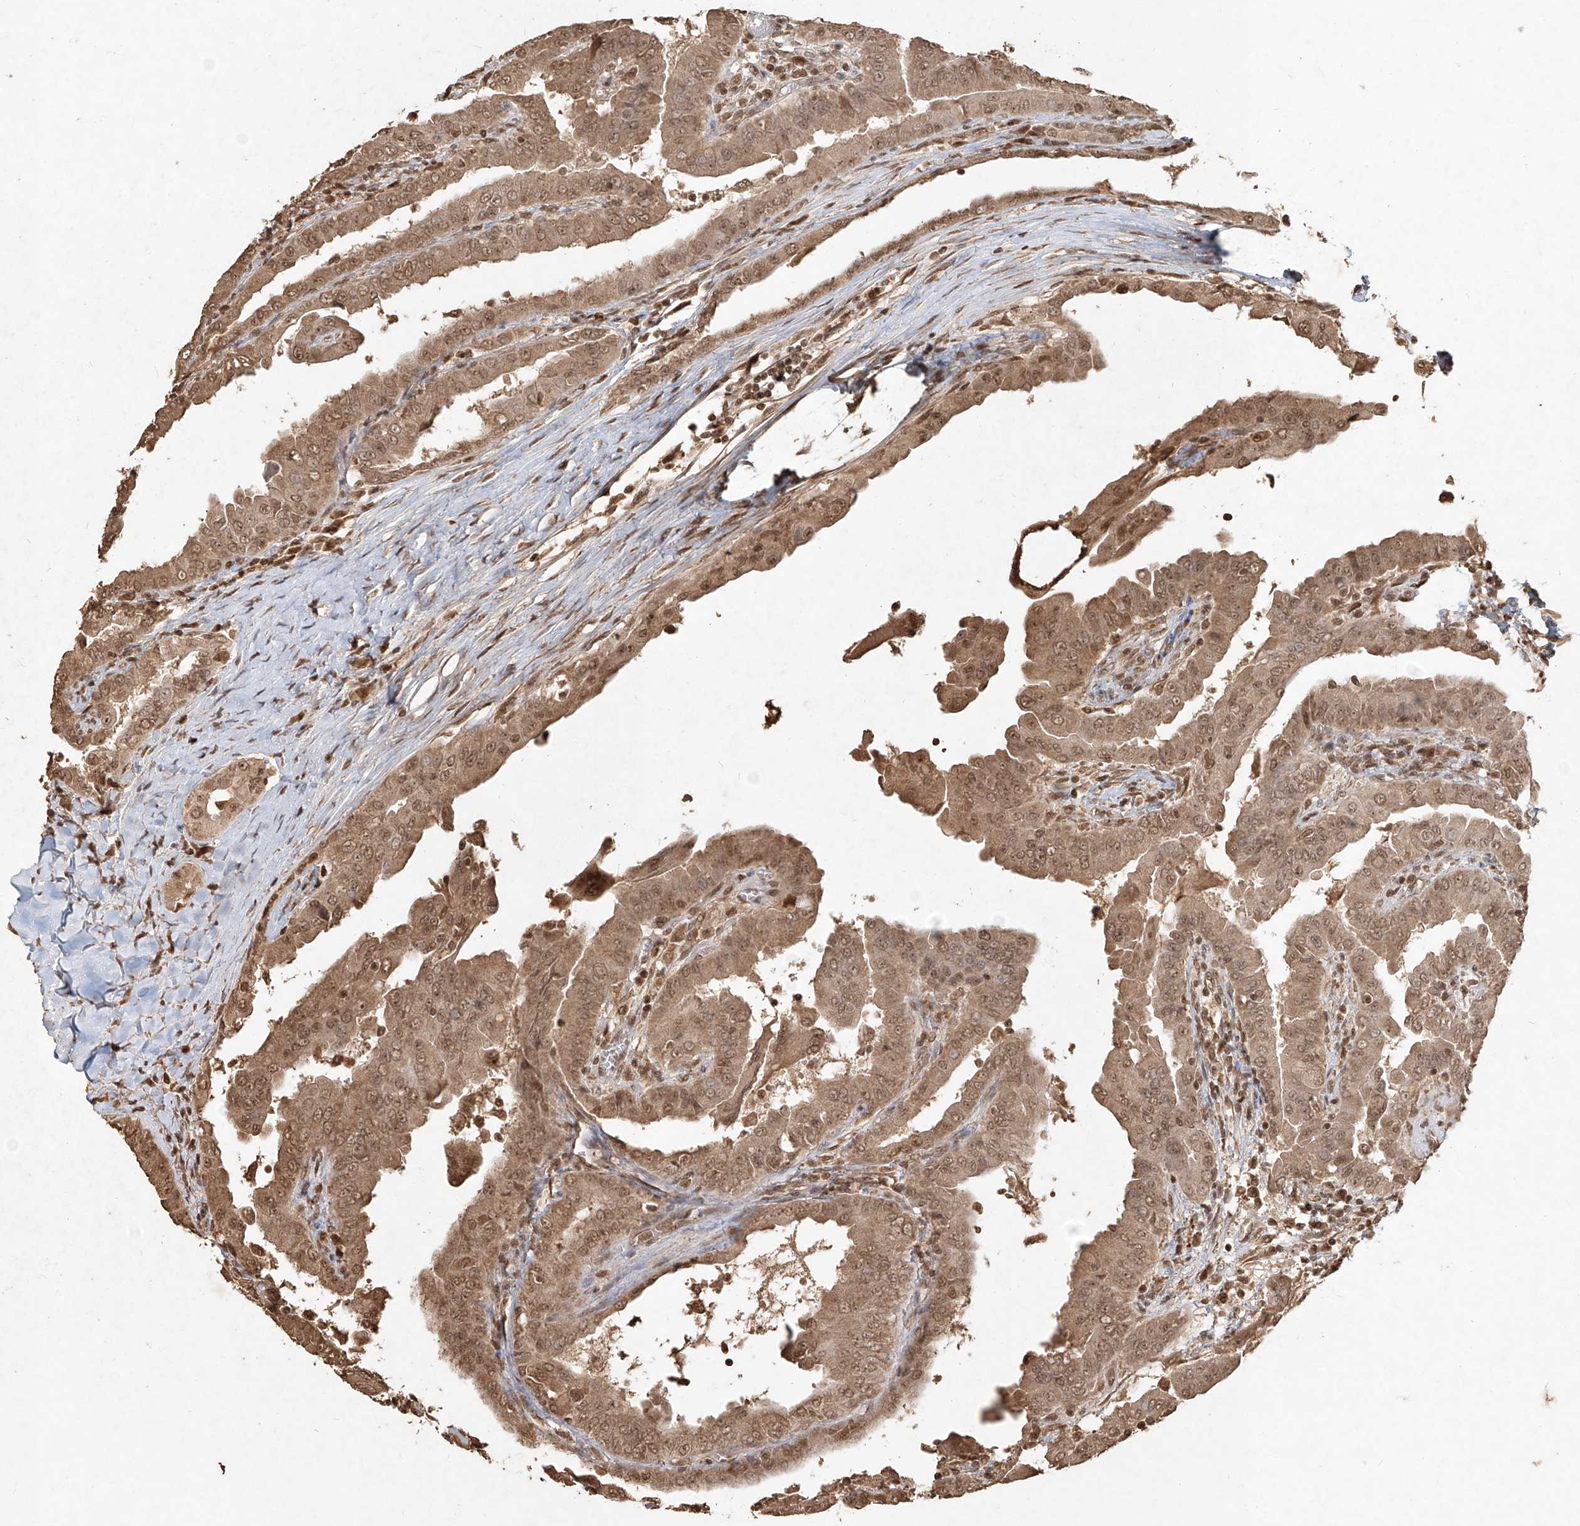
{"staining": {"intensity": "moderate", "quantity": ">75%", "location": "cytoplasmic/membranous,nuclear"}, "tissue": "thyroid cancer", "cell_type": "Tumor cells", "image_type": "cancer", "snomed": [{"axis": "morphology", "description": "Papillary adenocarcinoma, NOS"}, {"axis": "topography", "description": "Thyroid gland"}], "caption": "A histopathology image of human thyroid papillary adenocarcinoma stained for a protein reveals moderate cytoplasmic/membranous and nuclear brown staining in tumor cells. (Stains: DAB (3,3'-diaminobenzidine) in brown, nuclei in blue, Microscopy: brightfield microscopy at high magnification).", "gene": "UBE2K", "patient": {"sex": "male", "age": 33}}